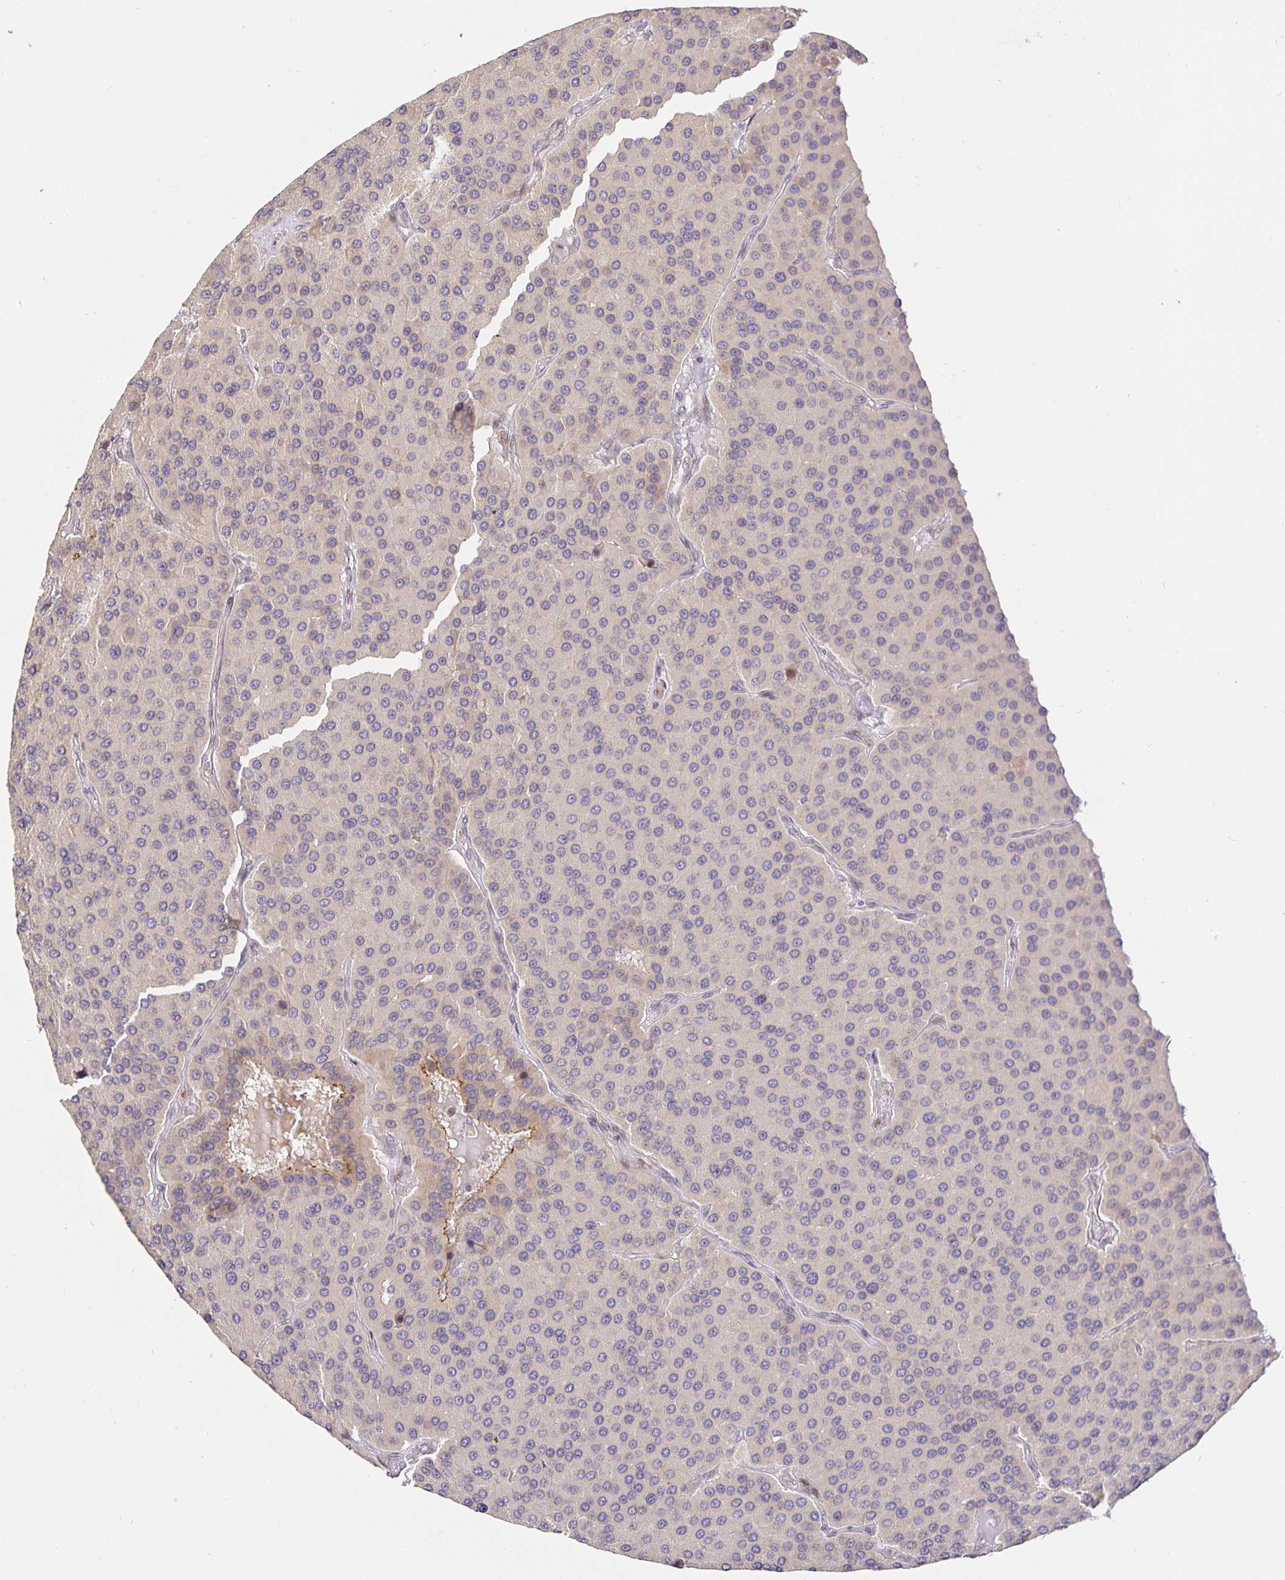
{"staining": {"intensity": "negative", "quantity": "none", "location": "none"}, "tissue": "parathyroid gland", "cell_type": "Glandular cells", "image_type": "normal", "snomed": [{"axis": "morphology", "description": "Normal tissue, NOS"}, {"axis": "morphology", "description": "Adenoma, NOS"}, {"axis": "topography", "description": "Parathyroid gland"}], "caption": "This image is of benign parathyroid gland stained with immunohistochemistry to label a protein in brown with the nuclei are counter-stained blue. There is no positivity in glandular cells.", "gene": "TJP3", "patient": {"sex": "female", "age": 86}}